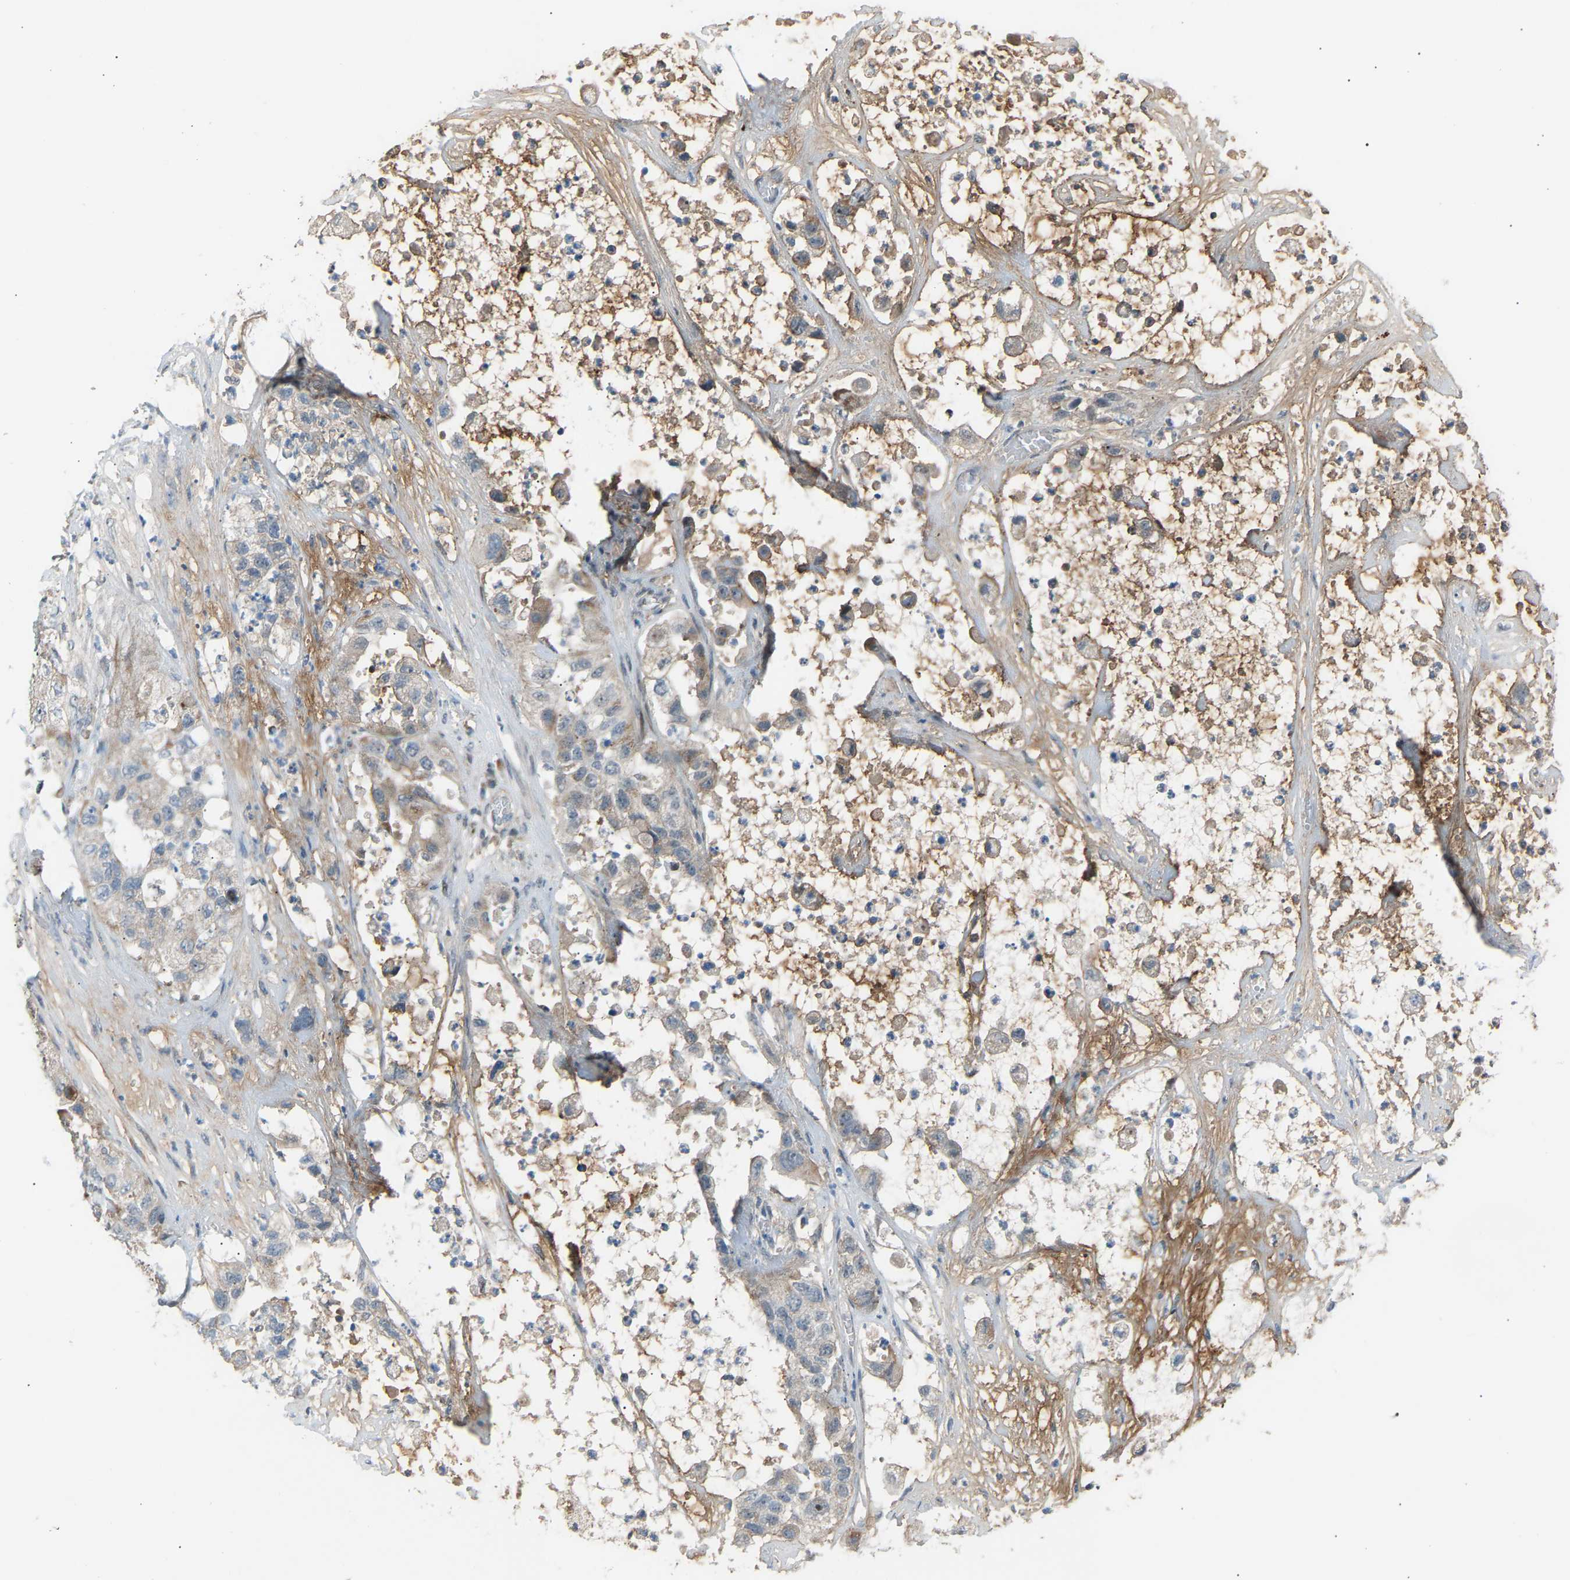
{"staining": {"intensity": "weak", "quantity": "<25%", "location": "cytoplasmic/membranous"}, "tissue": "pancreatic cancer", "cell_type": "Tumor cells", "image_type": "cancer", "snomed": [{"axis": "morphology", "description": "Adenocarcinoma, NOS"}, {"axis": "topography", "description": "Pancreas"}], "caption": "This micrograph is of pancreatic cancer (adenocarcinoma) stained with IHC to label a protein in brown with the nuclei are counter-stained blue. There is no expression in tumor cells. Brightfield microscopy of immunohistochemistry (IHC) stained with DAB (3,3'-diaminobenzidine) (brown) and hematoxylin (blue), captured at high magnification.", "gene": "VPS41", "patient": {"sex": "female", "age": 78}}